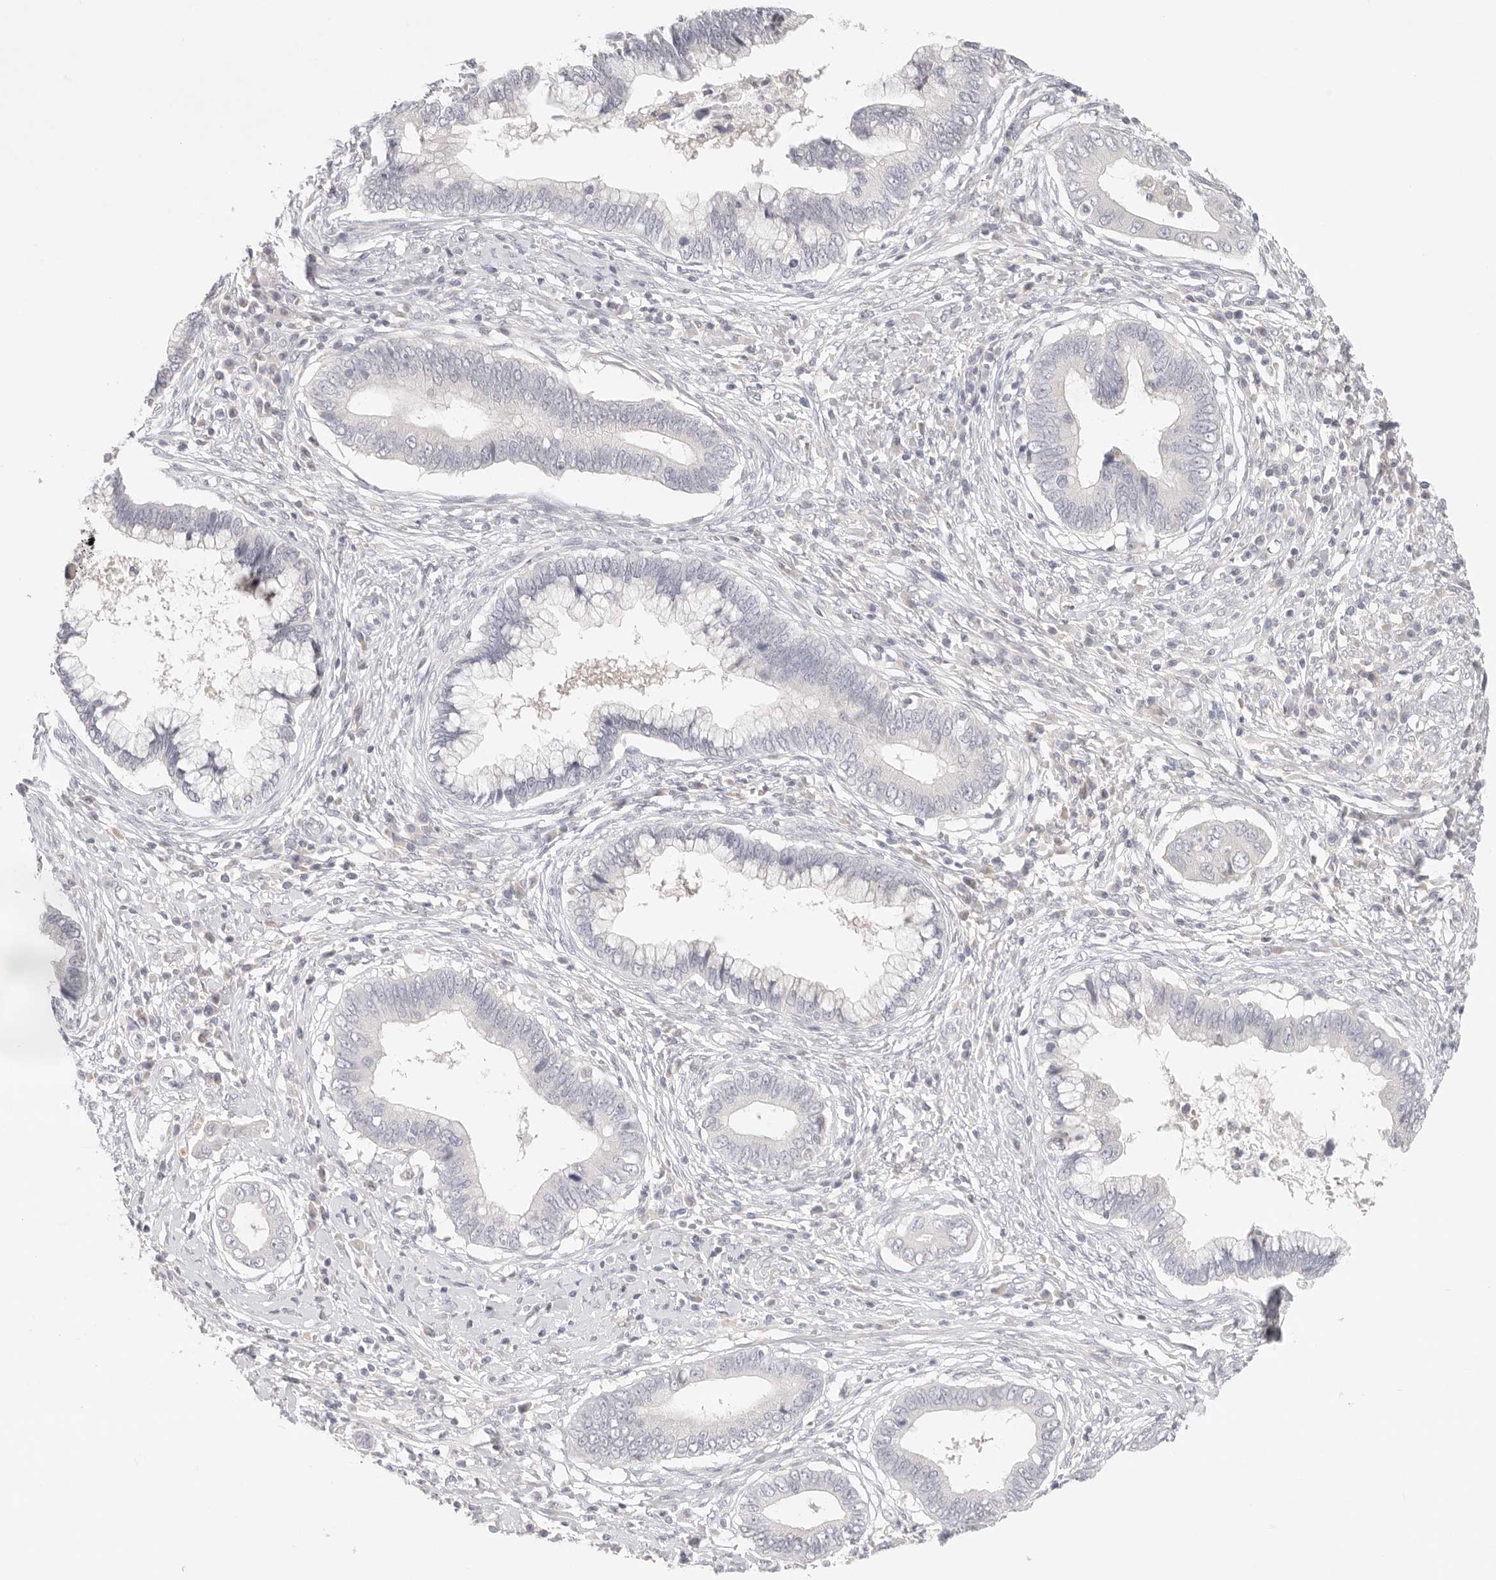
{"staining": {"intensity": "negative", "quantity": "none", "location": "none"}, "tissue": "cervical cancer", "cell_type": "Tumor cells", "image_type": "cancer", "snomed": [{"axis": "morphology", "description": "Adenocarcinoma, NOS"}, {"axis": "topography", "description": "Cervix"}], "caption": "This is a photomicrograph of immunohistochemistry staining of adenocarcinoma (cervical), which shows no staining in tumor cells. (Stains: DAB IHC with hematoxylin counter stain, Microscopy: brightfield microscopy at high magnification).", "gene": "SPHK1", "patient": {"sex": "female", "age": 44}}